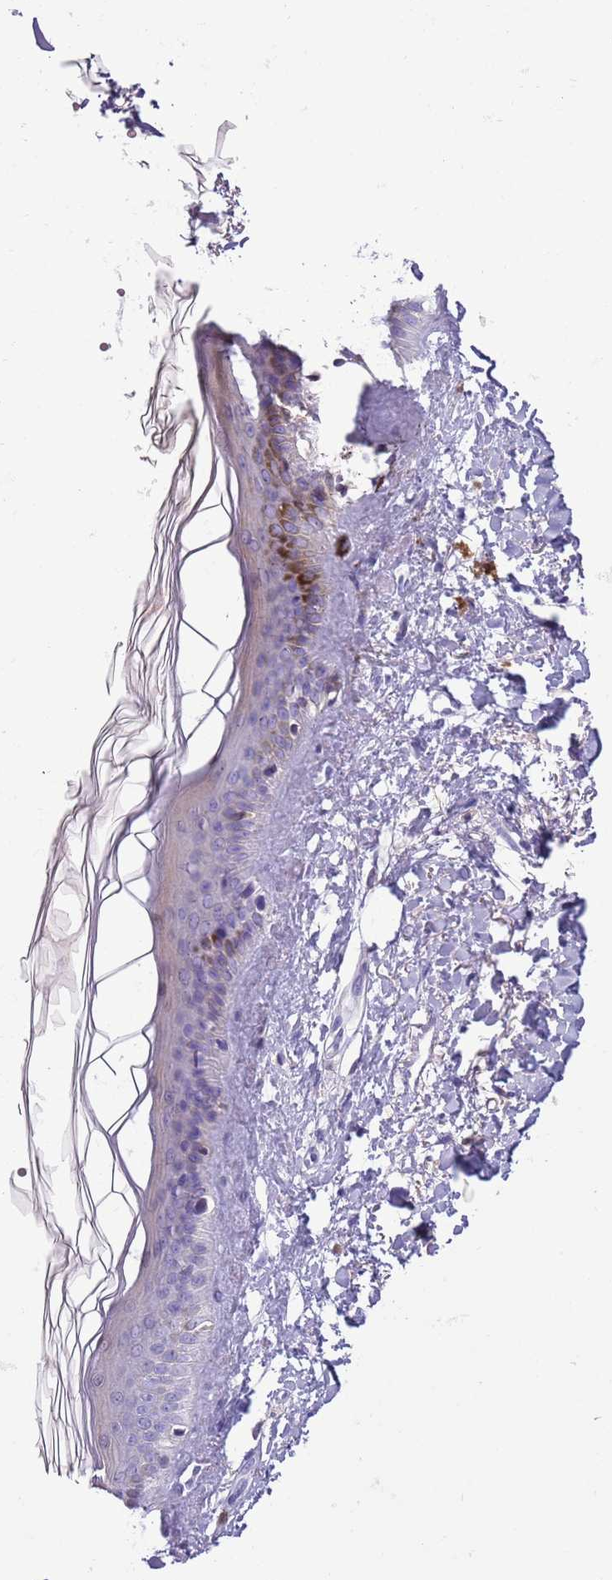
{"staining": {"intensity": "negative", "quantity": "none", "location": "none"}, "tissue": "skin", "cell_type": "Fibroblasts", "image_type": "normal", "snomed": [{"axis": "morphology", "description": "Normal tissue, NOS"}, {"axis": "topography", "description": "Skin"}], "caption": "IHC micrograph of normal skin stained for a protein (brown), which displays no expression in fibroblasts. (DAB immunohistochemistry (IHC) with hematoxylin counter stain).", "gene": "PFKFB2", "patient": {"sex": "female", "age": 58}}